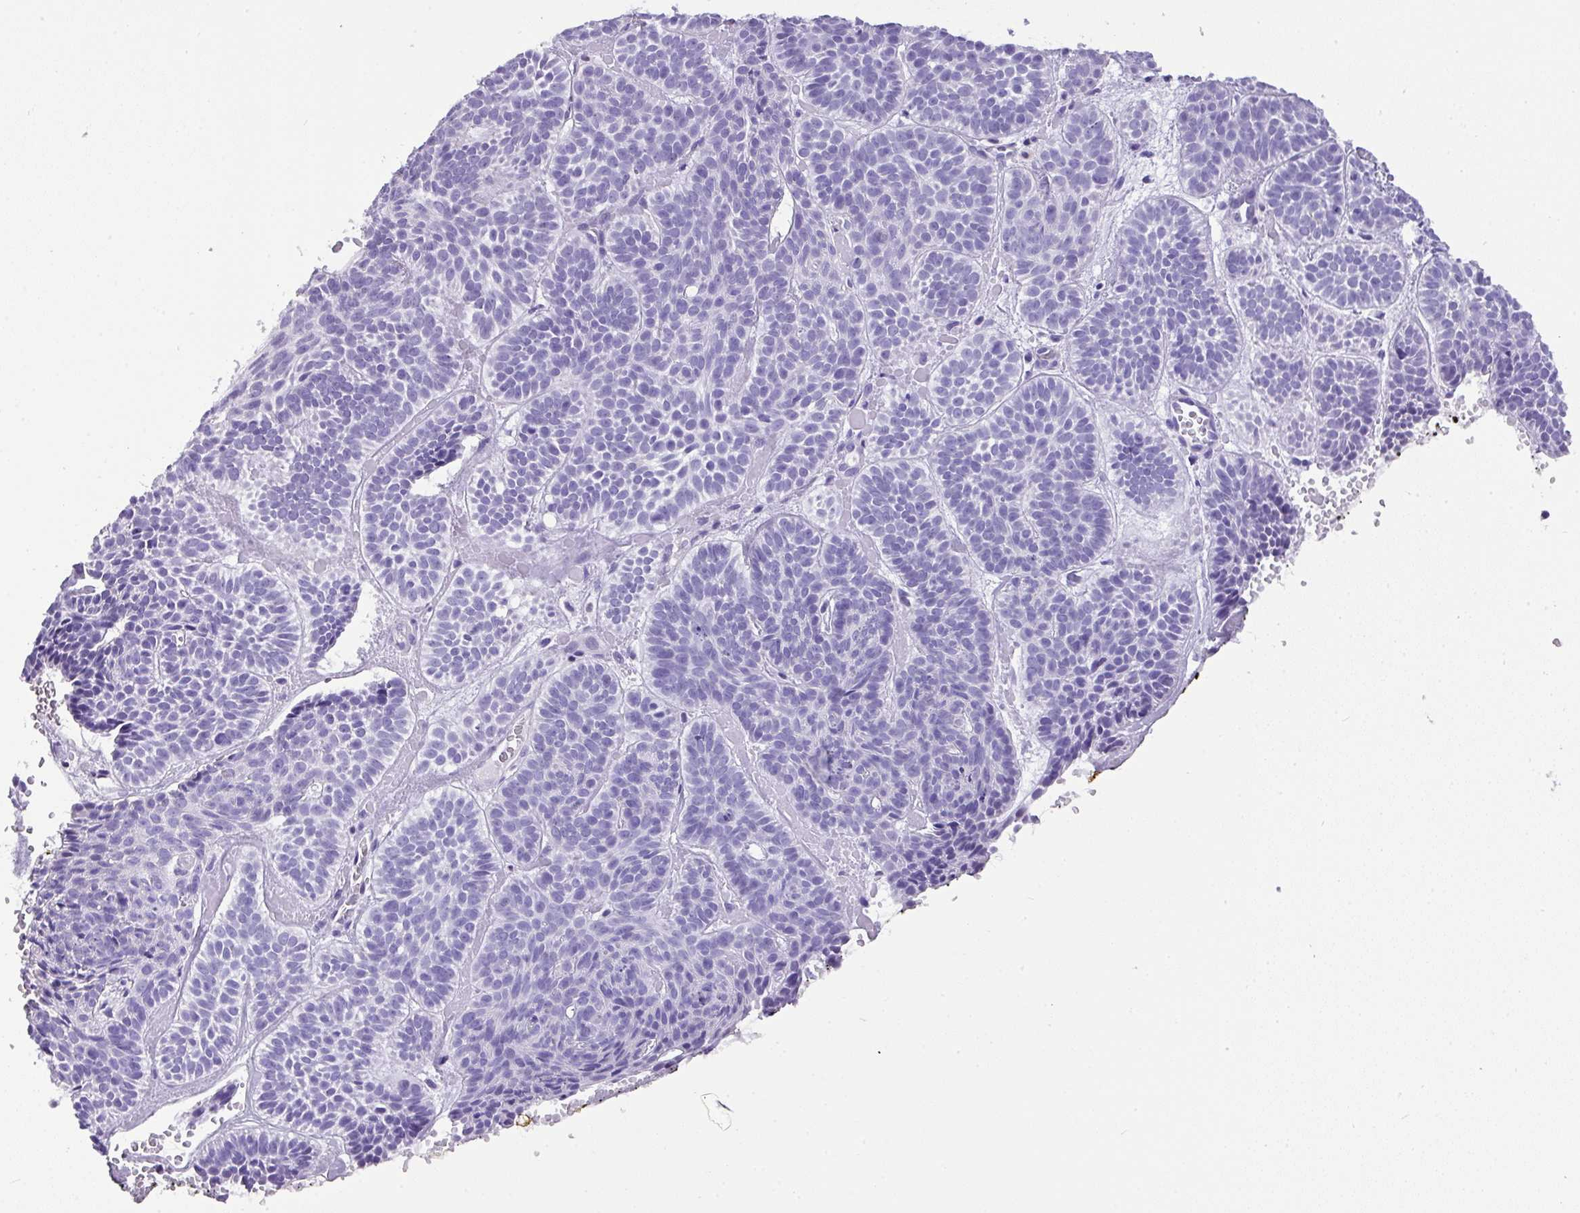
{"staining": {"intensity": "negative", "quantity": "none", "location": "none"}, "tissue": "skin cancer", "cell_type": "Tumor cells", "image_type": "cancer", "snomed": [{"axis": "morphology", "description": "Basal cell carcinoma"}, {"axis": "topography", "description": "Skin"}], "caption": "Immunohistochemical staining of human basal cell carcinoma (skin) exhibits no significant positivity in tumor cells. (Stains: DAB (3,3'-diaminobenzidine) immunohistochemistry with hematoxylin counter stain, Microscopy: brightfield microscopy at high magnification).", "gene": "MUC21", "patient": {"sex": "male", "age": 85}}